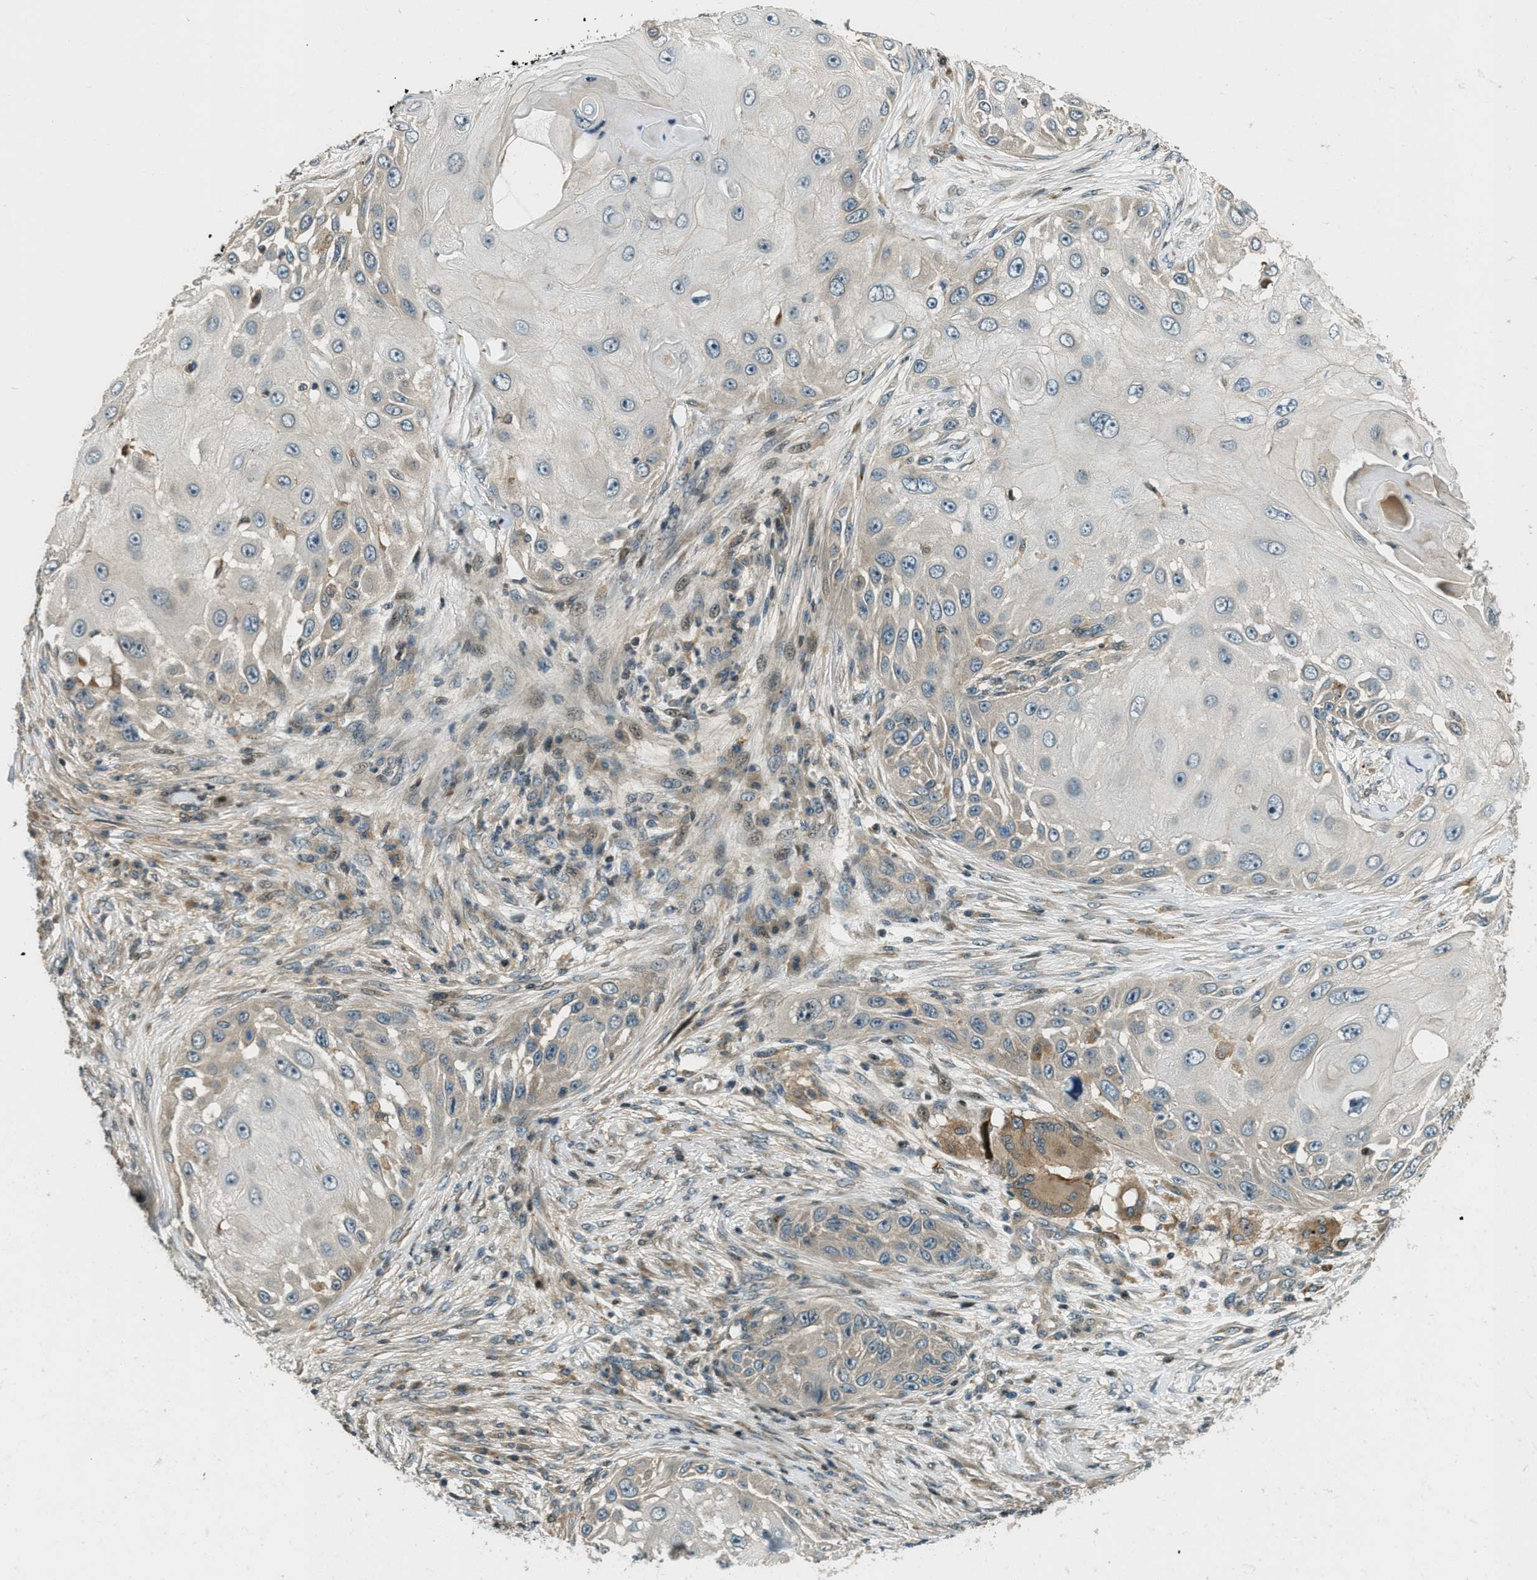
{"staining": {"intensity": "weak", "quantity": "<25%", "location": "cytoplasmic/membranous"}, "tissue": "skin cancer", "cell_type": "Tumor cells", "image_type": "cancer", "snomed": [{"axis": "morphology", "description": "Squamous cell carcinoma, NOS"}, {"axis": "topography", "description": "Skin"}], "caption": "A high-resolution histopathology image shows immunohistochemistry staining of squamous cell carcinoma (skin), which shows no significant positivity in tumor cells.", "gene": "PTPN23", "patient": {"sex": "female", "age": 44}}